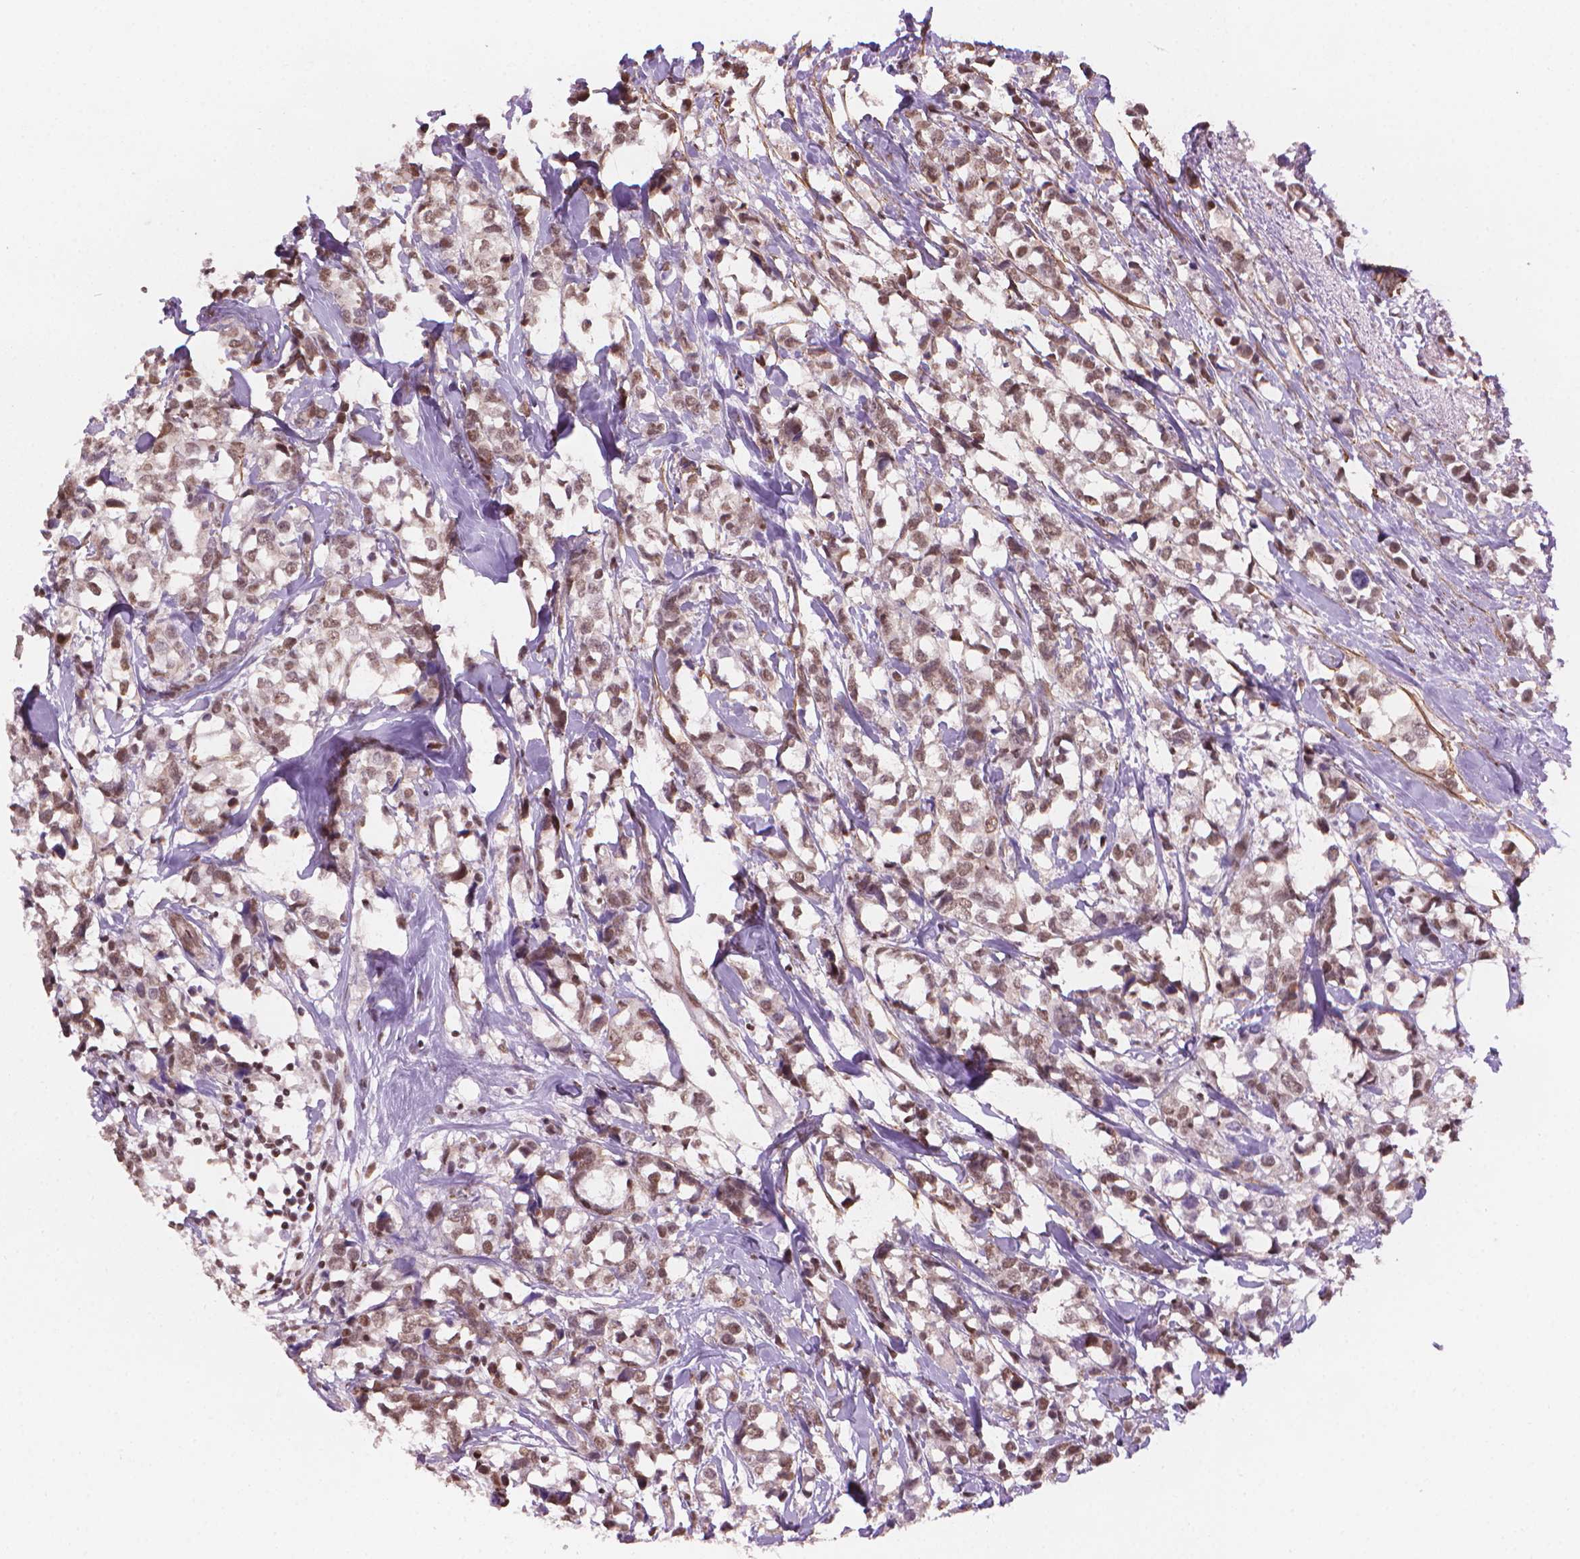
{"staining": {"intensity": "moderate", "quantity": "25%-75%", "location": "nuclear"}, "tissue": "breast cancer", "cell_type": "Tumor cells", "image_type": "cancer", "snomed": [{"axis": "morphology", "description": "Lobular carcinoma"}, {"axis": "topography", "description": "Breast"}], "caption": "DAB immunohistochemical staining of breast cancer exhibits moderate nuclear protein expression in about 25%-75% of tumor cells.", "gene": "HOXD4", "patient": {"sex": "female", "age": 59}}